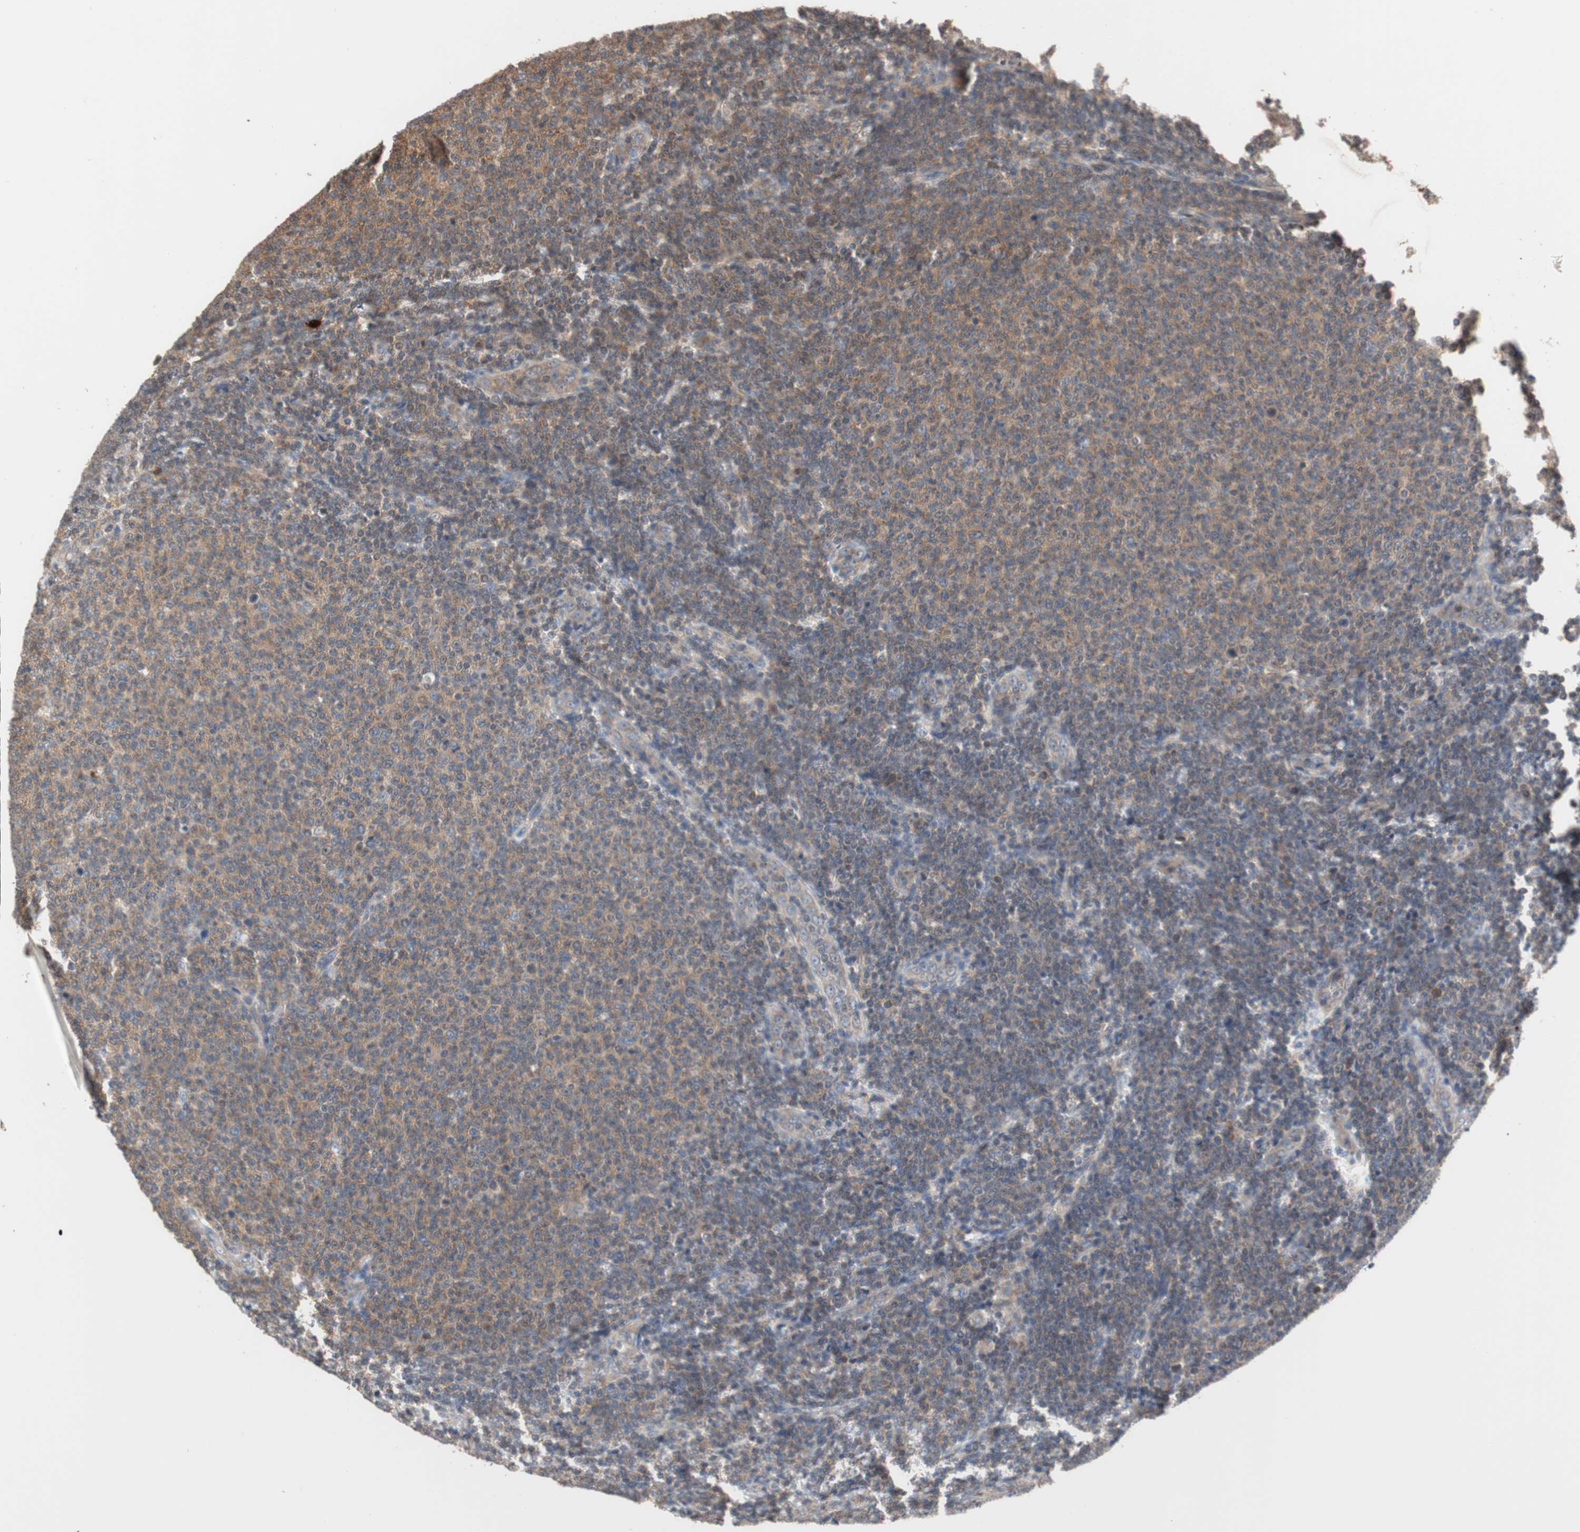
{"staining": {"intensity": "moderate", "quantity": ">75%", "location": "cytoplasmic/membranous"}, "tissue": "lymphoma", "cell_type": "Tumor cells", "image_type": "cancer", "snomed": [{"axis": "morphology", "description": "Malignant lymphoma, non-Hodgkin's type, Low grade"}, {"axis": "topography", "description": "Lymph node"}], "caption": "Immunohistochemistry (IHC) (DAB) staining of human malignant lymphoma, non-Hodgkin's type (low-grade) exhibits moderate cytoplasmic/membranous protein positivity in about >75% of tumor cells.", "gene": "MAP4K2", "patient": {"sex": "male", "age": 66}}